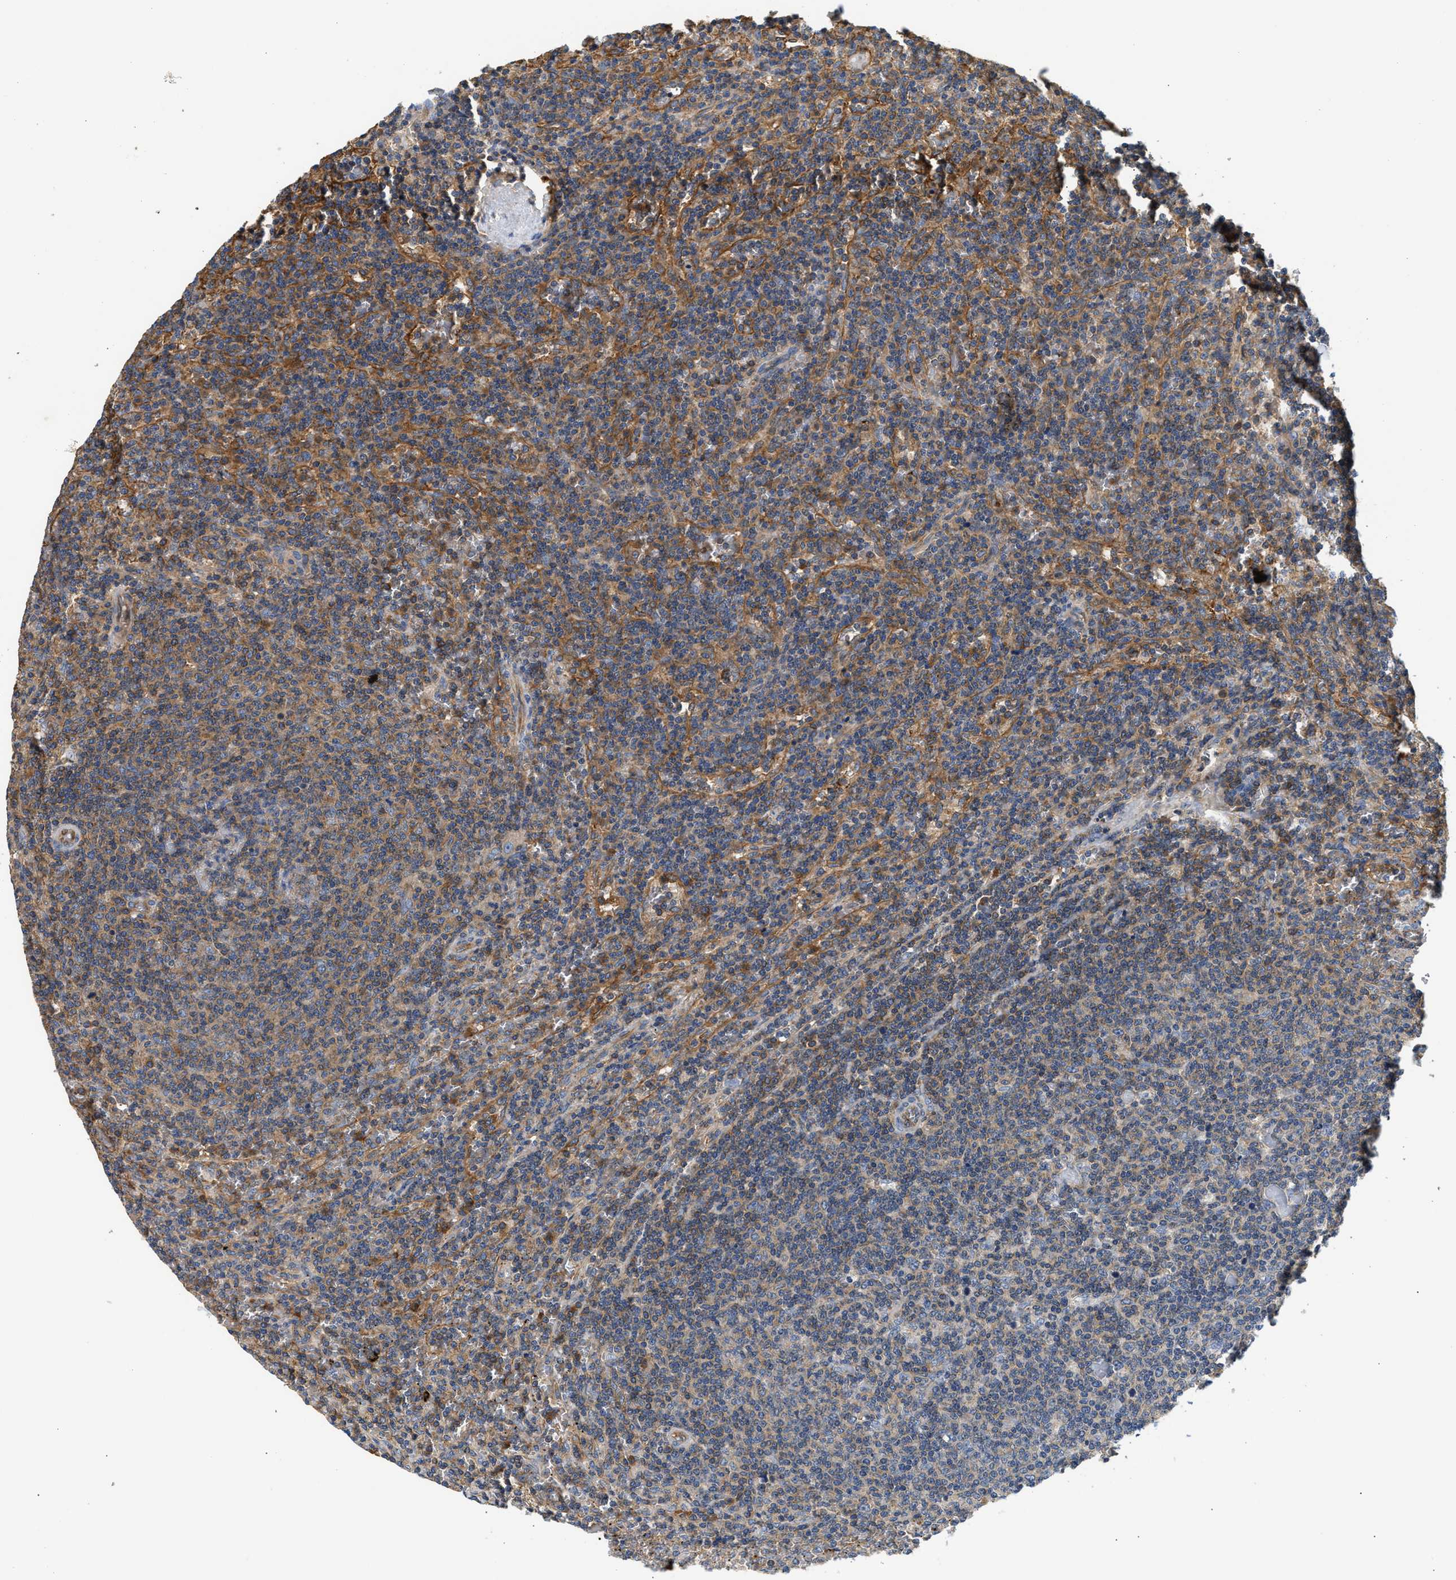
{"staining": {"intensity": "weak", "quantity": "25%-75%", "location": "cytoplasmic/membranous"}, "tissue": "lymphoma", "cell_type": "Tumor cells", "image_type": "cancer", "snomed": [{"axis": "morphology", "description": "Malignant lymphoma, non-Hodgkin's type, Low grade"}, {"axis": "topography", "description": "Spleen"}], "caption": "Low-grade malignant lymphoma, non-Hodgkin's type tissue exhibits weak cytoplasmic/membranous staining in approximately 25%-75% of tumor cells (Stains: DAB (3,3'-diaminobenzidine) in brown, nuclei in blue, Microscopy: brightfield microscopy at high magnification).", "gene": "SAMD9L", "patient": {"sex": "female", "age": 50}}